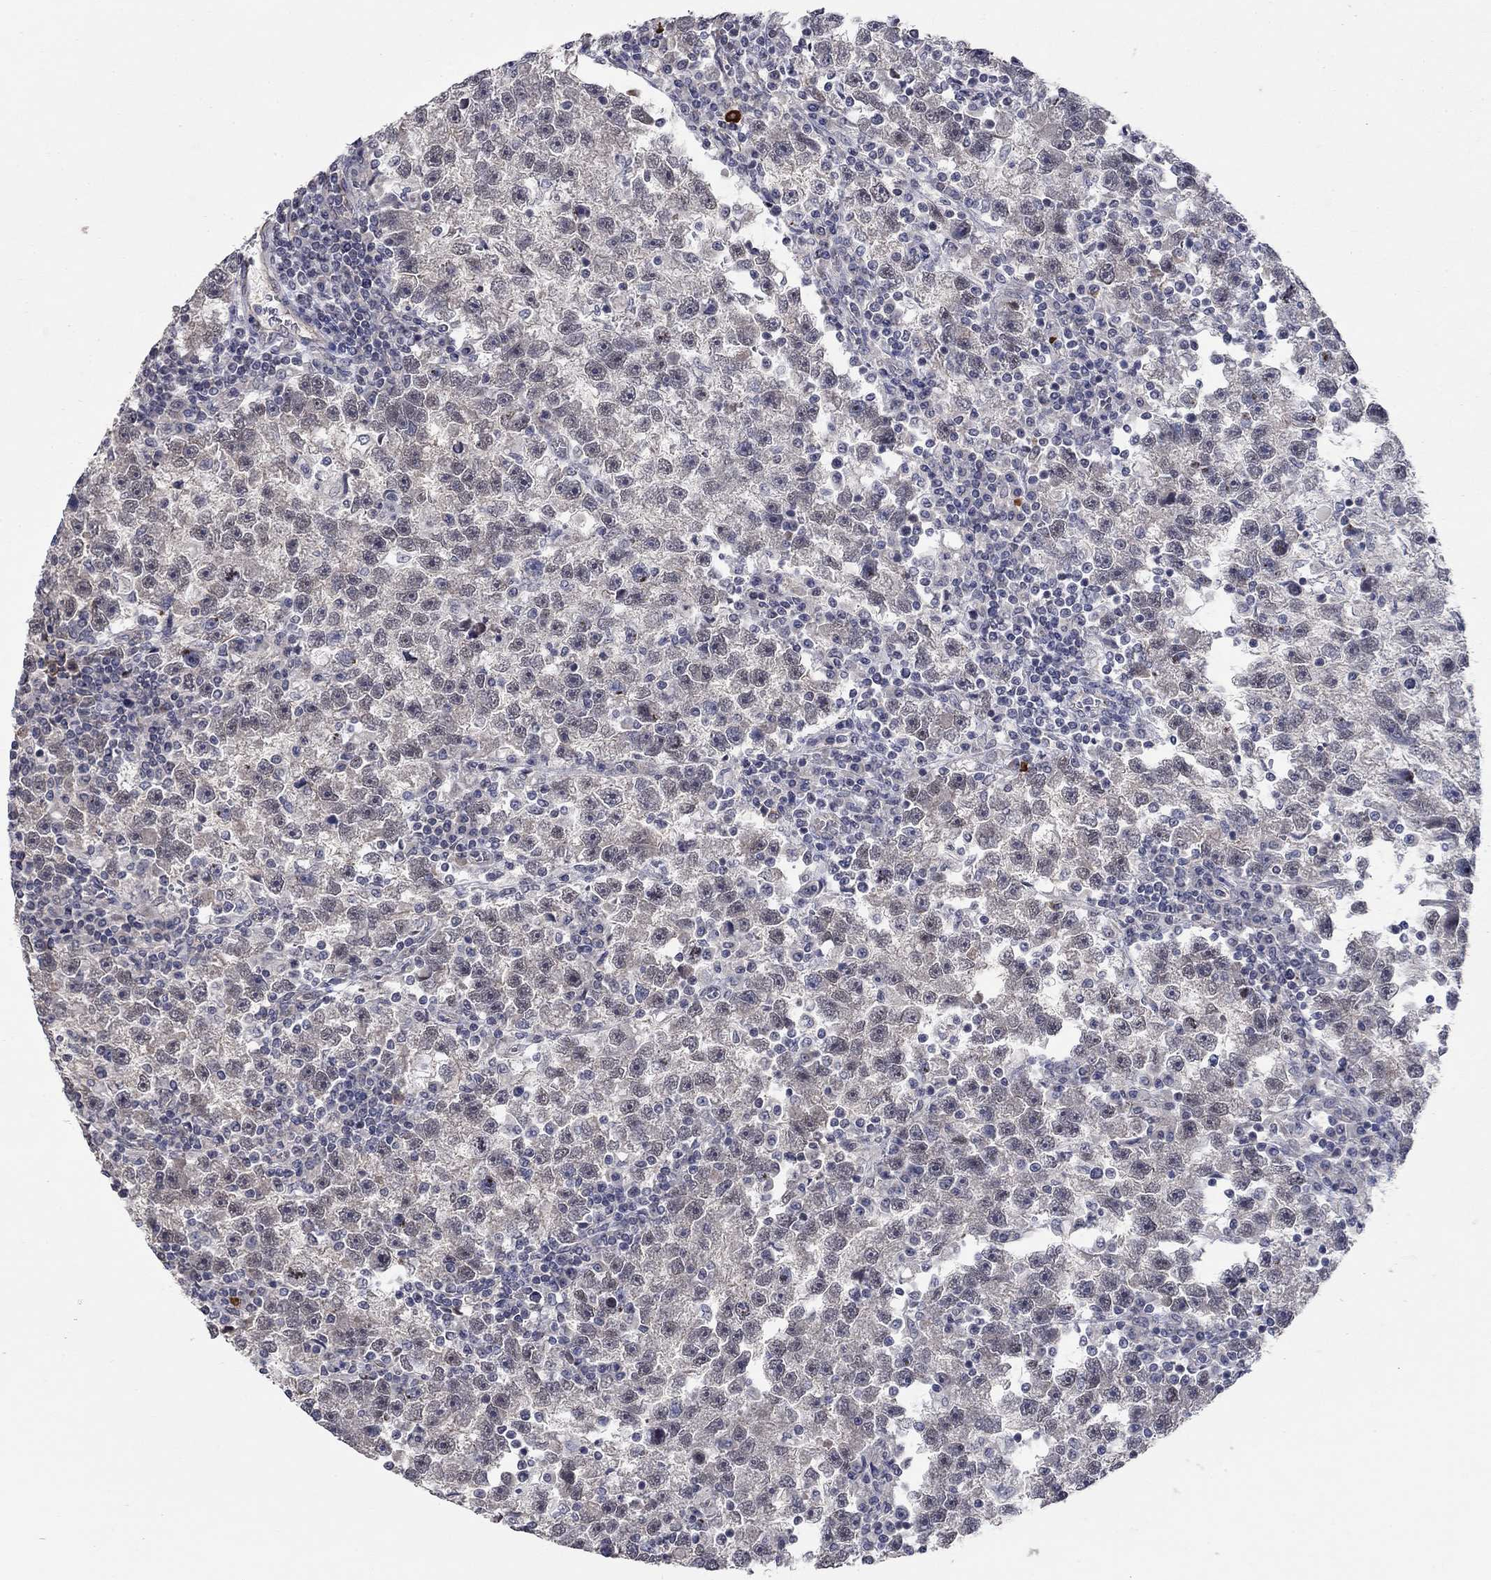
{"staining": {"intensity": "negative", "quantity": "none", "location": "none"}, "tissue": "testis cancer", "cell_type": "Tumor cells", "image_type": "cancer", "snomed": [{"axis": "morphology", "description": "Seminoma, NOS"}, {"axis": "topography", "description": "Testis"}], "caption": "DAB immunohistochemical staining of testis cancer displays no significant expression in tumor cells. The staining was performed using DAB to visualize the protein expression in brown, while the nuclei were stained in blue with hematoxylin (Magnification: 20x).", "gene": "WASF3", "patient": {"sex": "male", "age": 47}}